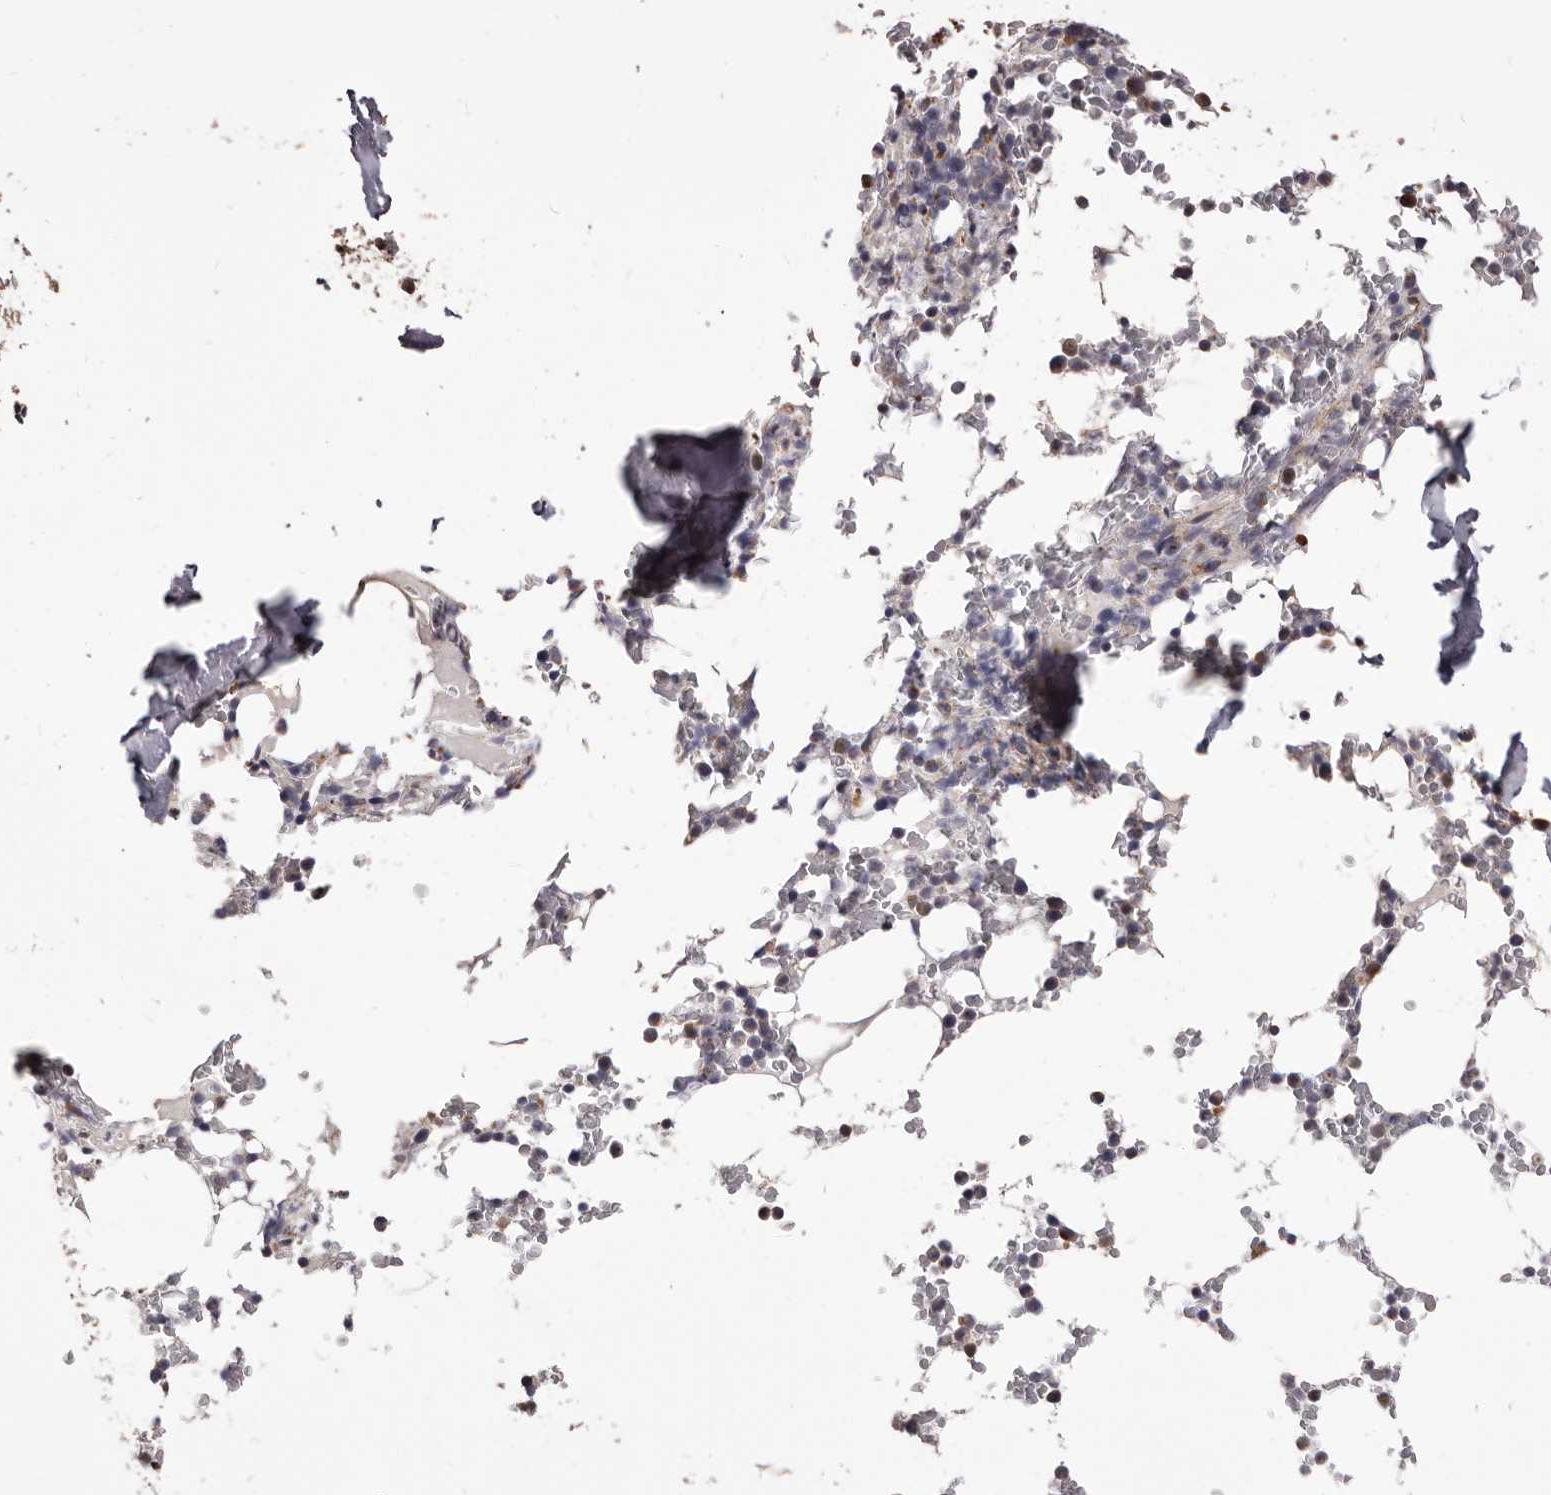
{"staining": {"intensity": "weak", "quantity": "<25%", "location": "cytoplasmic/membranous"}, "tissue": "bone marrow", "cell_type": "Hematopoietic cells", "image_type": "normal", "snomed": [{"axis": "morphology", "description": "Normal tissue, NOS"}, {"axis": "topography", "description": "Bone marrow"}], "caption": "DAB immunohistochemical staining of normal bone marrow displays no significant expression in hematopoietic cells. Brightfield microscopy of immunohistochemistry (IHC) stained with DAB (3,3'-diaminobenzidine) (brown) and hematoxylin (blue), captured at high magnification.", "gene": "ALPK1", "patient": {"sex": "male", "age": 58}}